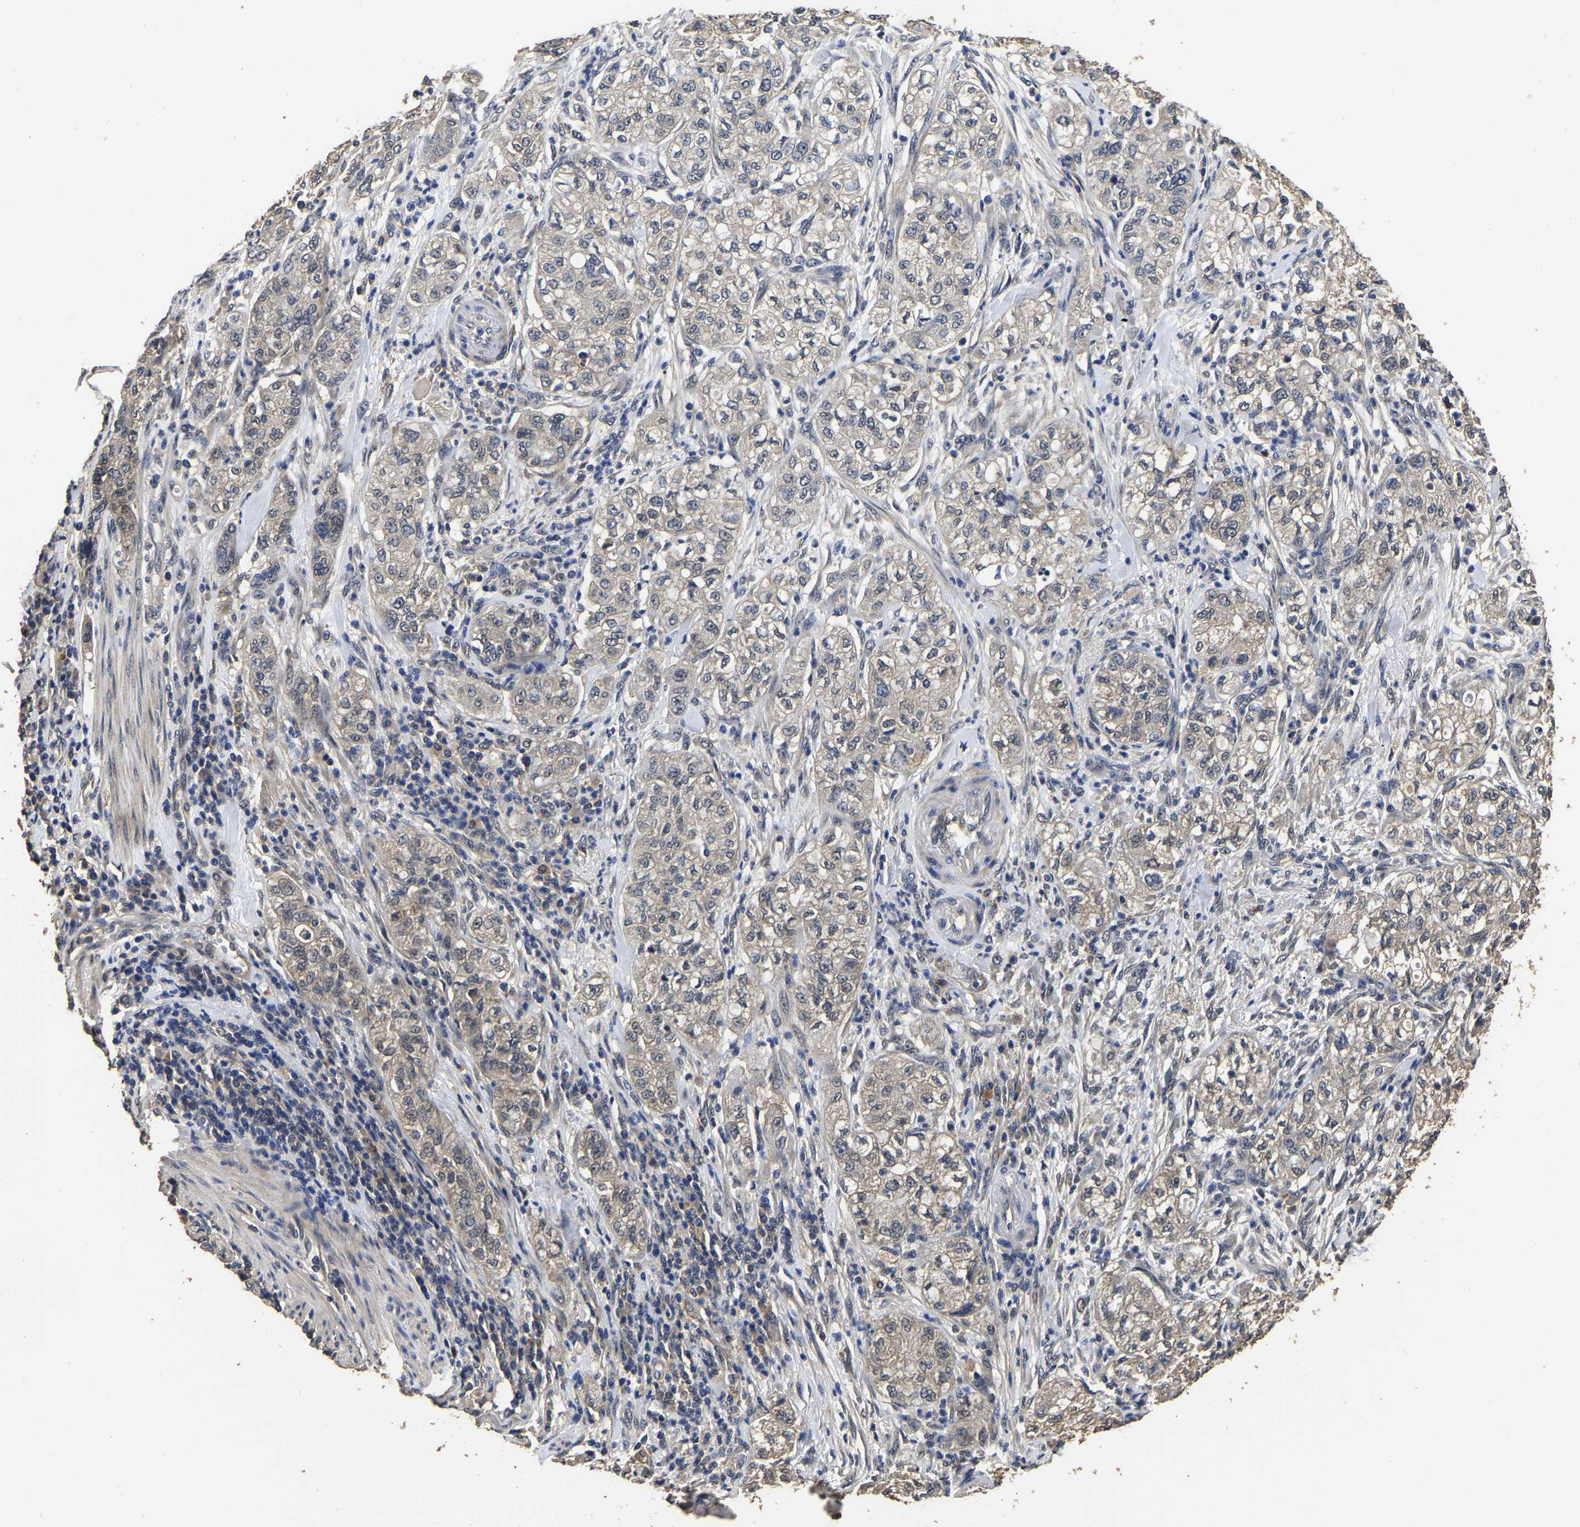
{"staining": {"intensity": "weak", "quantity": "25%-75%", "location": "cytoplasmic/membranous"}, "tissue": "pancreatic cancer", "cell_type": "Tumor cells", "image_type": "cancer", "snomed": [{"axis": "morphology", "description": "Adenocarcinoma, NOS"}, {"axis": "topography", "description": "Pancreas"}], "caption": "DAB immunohistochemical staining of human adenocarcinoma (pancreatic) exhibits weak cytoplasmic/membranous protein positivity in about 25%-75% of tumor cells.", "gene": "STK32C", "patient": {"sex": "female", "age": 78}}